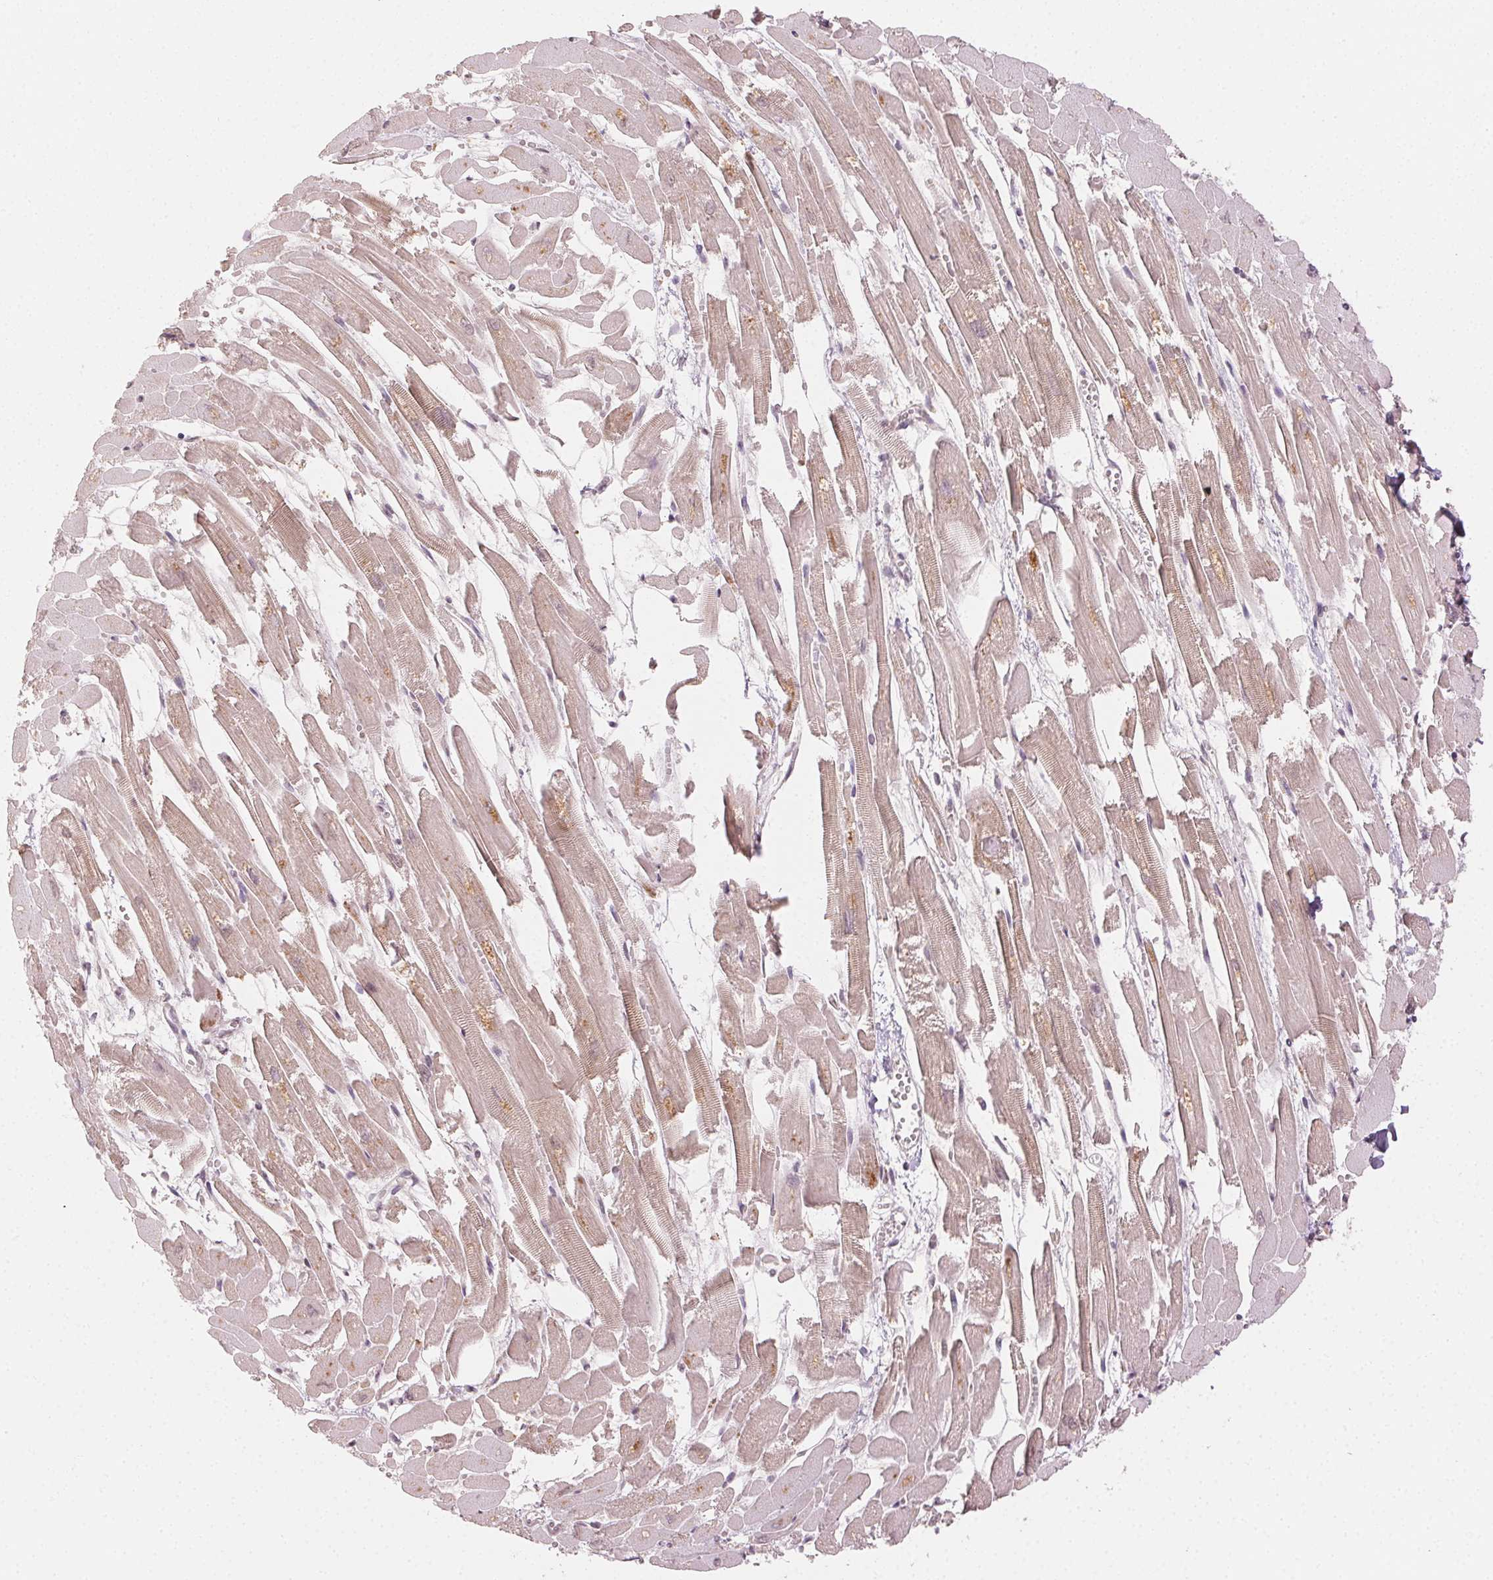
{"staining": {"intensity": "weak", "quantity": ">75%", "location": "cytoplasmic/membranous,nuclear"}, "tissue": "heart muscle", "cell_type": "Cardiomyocytes", "image_type": "normal", "snomed": [{"axis": "morphology", "description": "Normal tissue, NOS"}, {"axis": "topography", "description": "Heart"}], "caption": "Unremarkable heart muscle demonstrates weak cytoplasmic/membranous,nuclear positivity in approximately >75% of cardiomyocytes.", "gene": "MAPK14", "patient": {"sex": "female", "age": 52}}